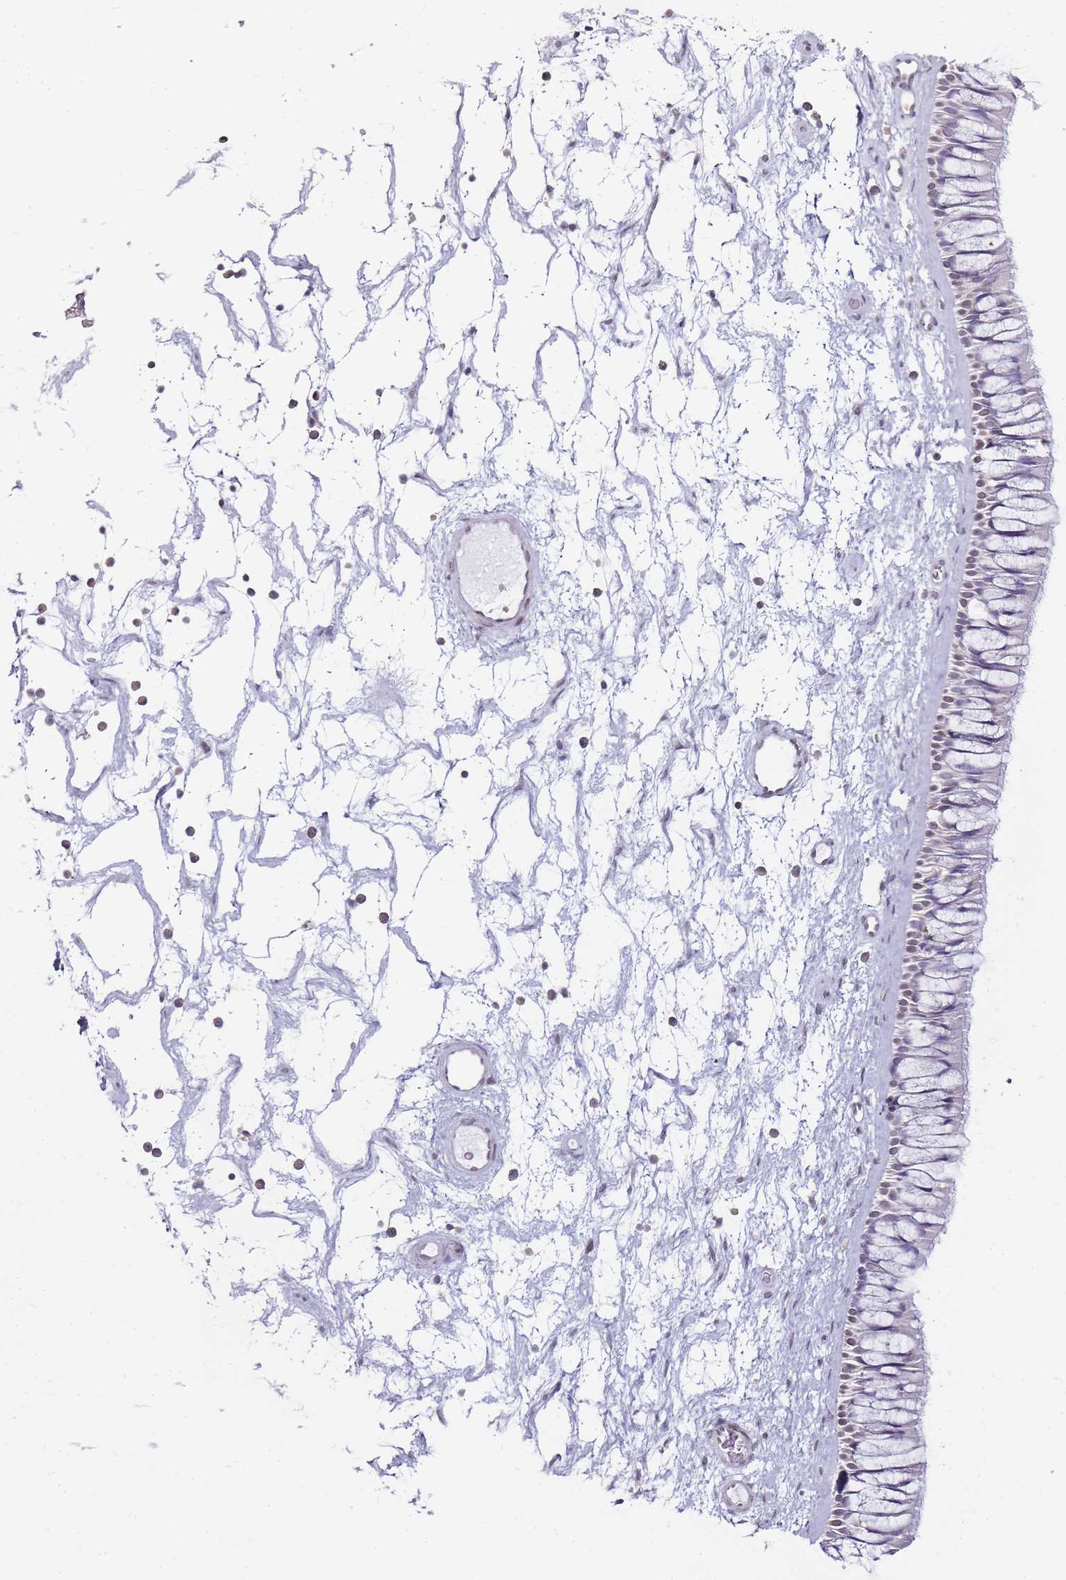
{"staining": {"intensity": "weak", "quantity": "<25%", "location": "nuclear"}, "tissue": "nasopharynx", "cell_type": "Respiratory epithelial cells", "image_type": "normal", "snomed": [{"axis": "morphology", "description": "Normal tissue, NOS"}, {"axis": "topography", "description": "Nasopharynx"}], "caption": "Immunohistochemistry micrograph of unremarkable nasopharynx stained for a protein (brown), which displays no staining in respiratory epithelial cells. Nuclei are stained in blue.", "gene": "JAKMIP1", "patient": {"sex": "male", "age": 64}}